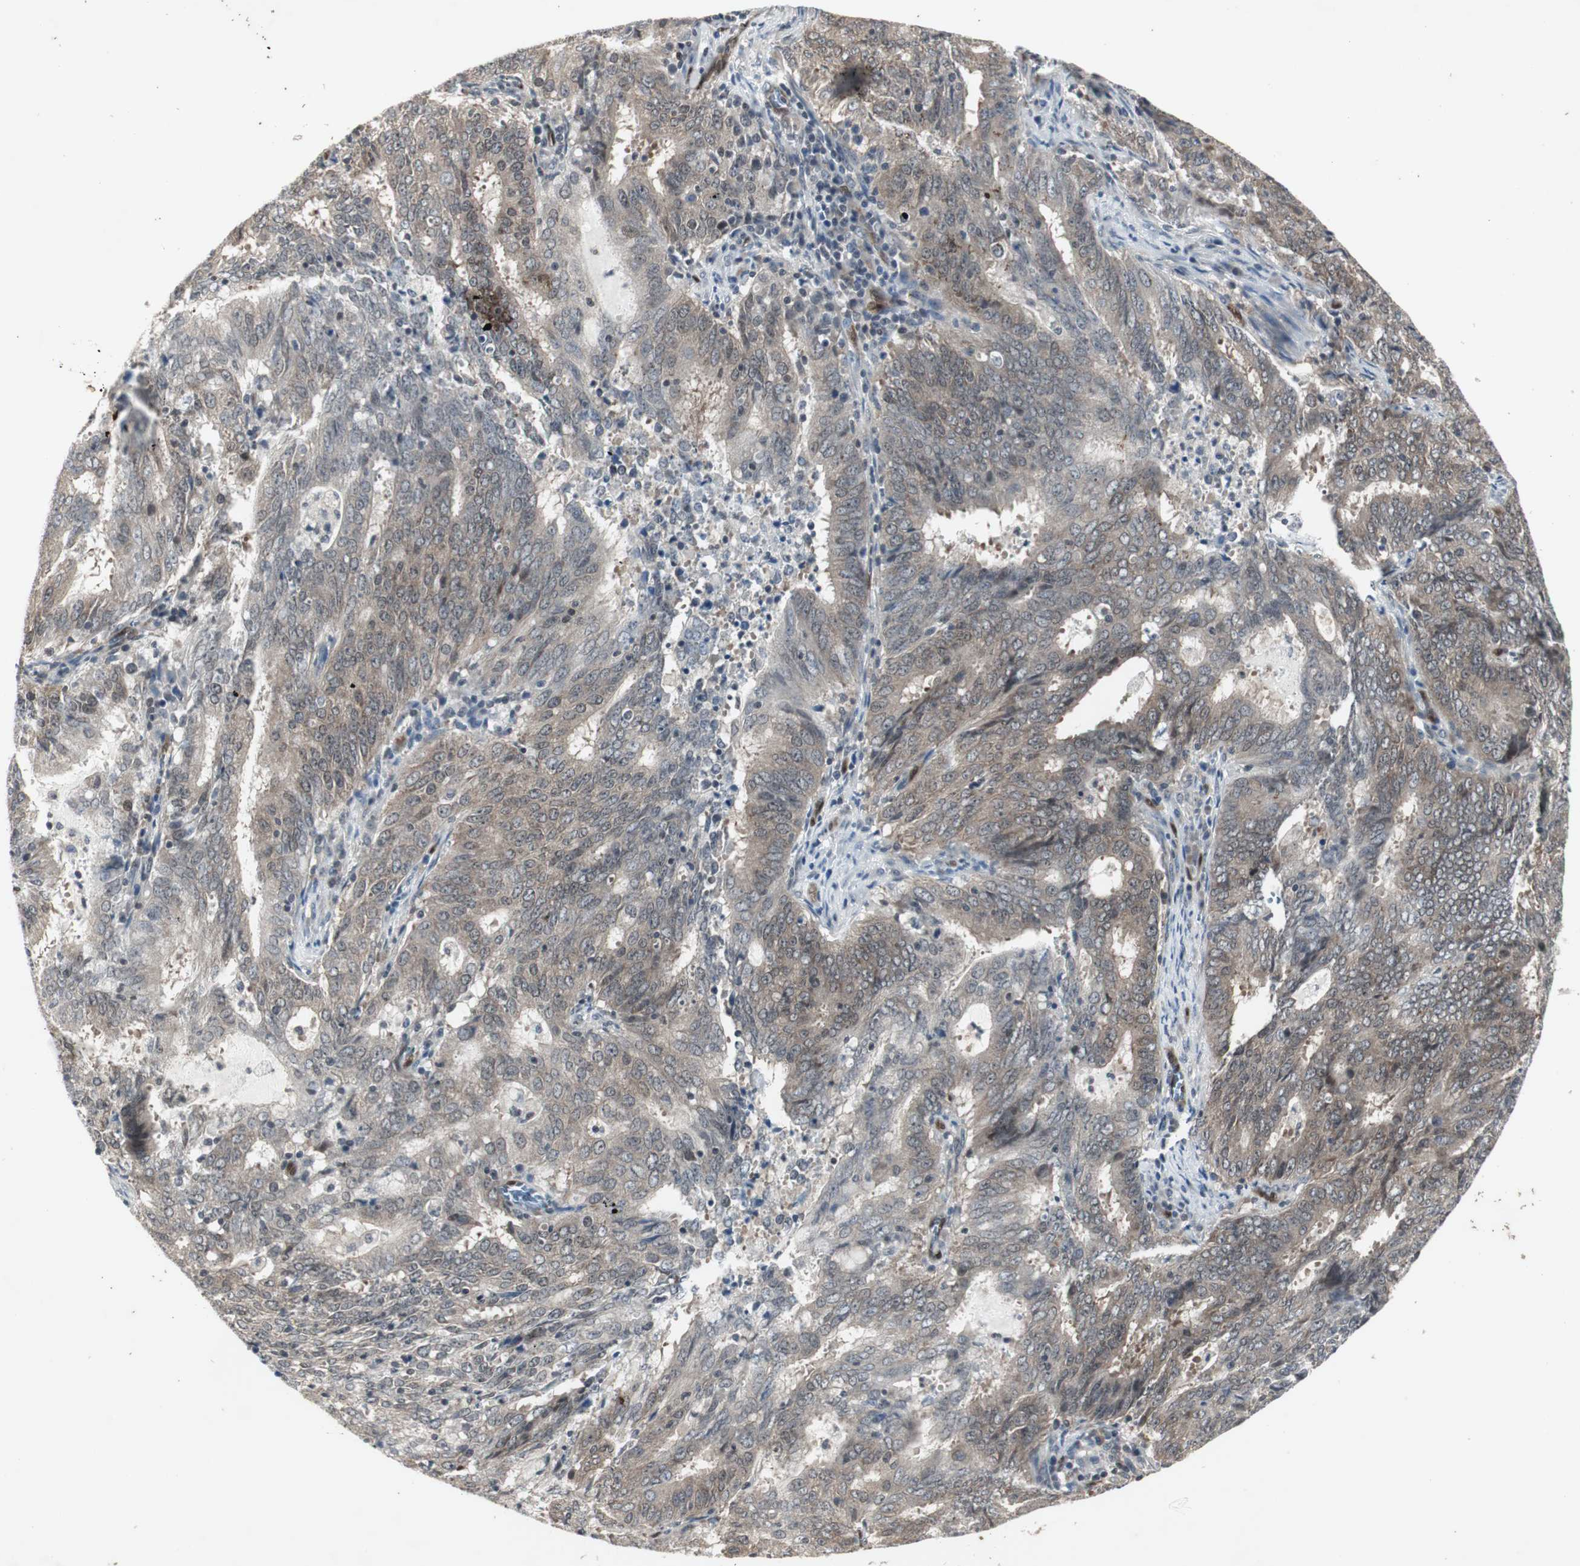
{"staining": {"intensity": "weak", "quantity": ">75%", "location": "cytoplasmic/membranous"}, "tissue": "cervical cancer", "cell_type": "Tumor cells", "image_type": "cancer", "snomed": [{"axis": "morphology", "description": "Adenocarcinoma, NOS"}, {"axis": "topography", "description": "Cervix"}], "caption": "Immunohistochemistry of cervical cancer (adenocarcinoma) reveals low levels of weak cytoplasmic/membranous expression in approximately >75% of tumor cells. (IHC, brightfield microscopy, high magnification).", "gene": "SMAD1", "patient": {"sex": "female", "age": 44}}